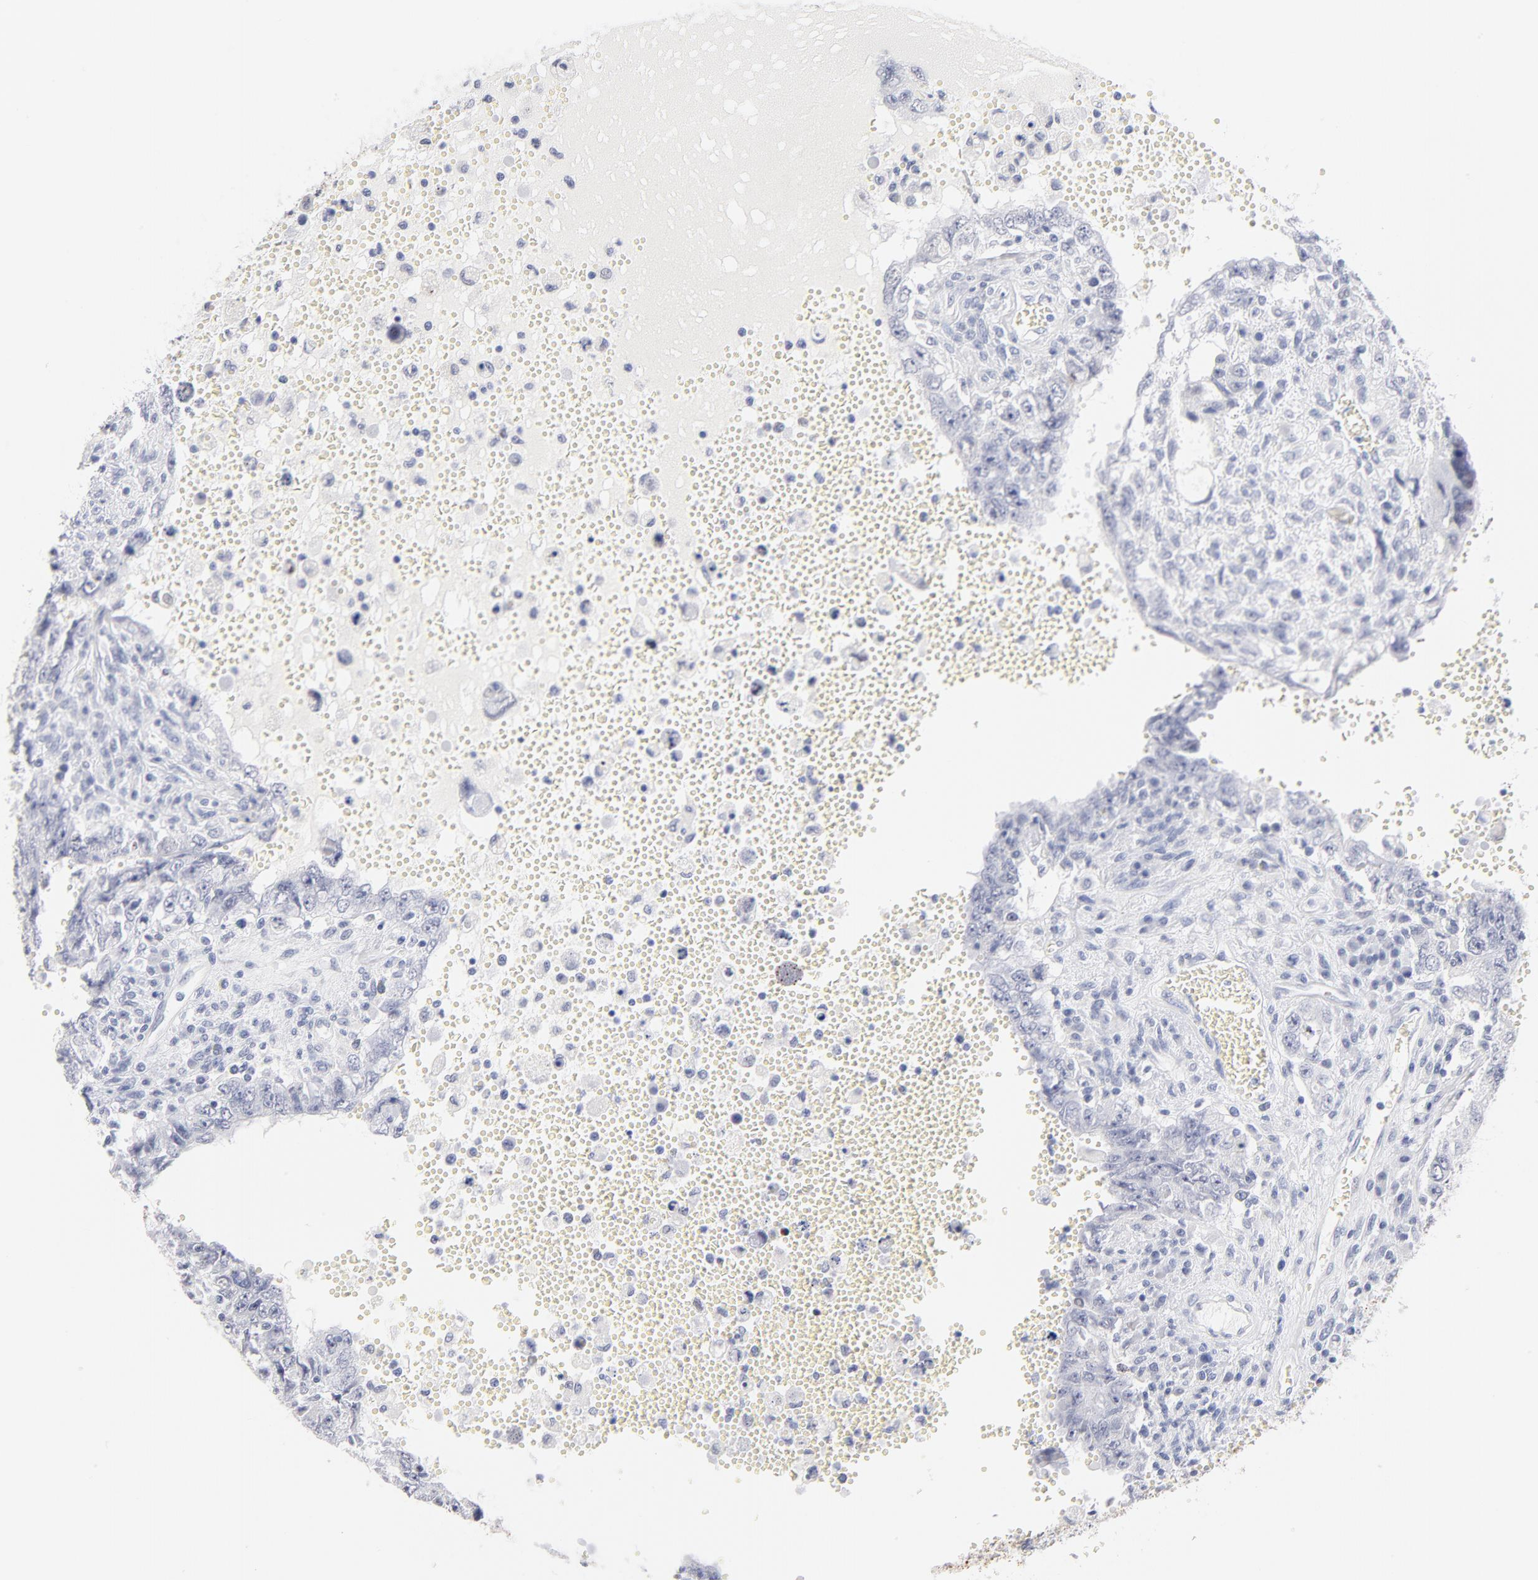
{"staining": {"intensity": "negative", "quantity": "none", "location": "none"}, "tissue": "testis cancer", "cell_type": "Tumor cells", "image_type": "cancer", "snomed": [{"axis": "morphology", "description": "Carcinoma, Embryonal, NOS"}, {"axis": "topography", "description": "Testis"}], "caption": "A histopathology image of human testis cancer (embryonal carcinoma) is negative for staining in tumor cells.", "gene": "KHNYN", "patient": {"sex": "male", "age": 26}}